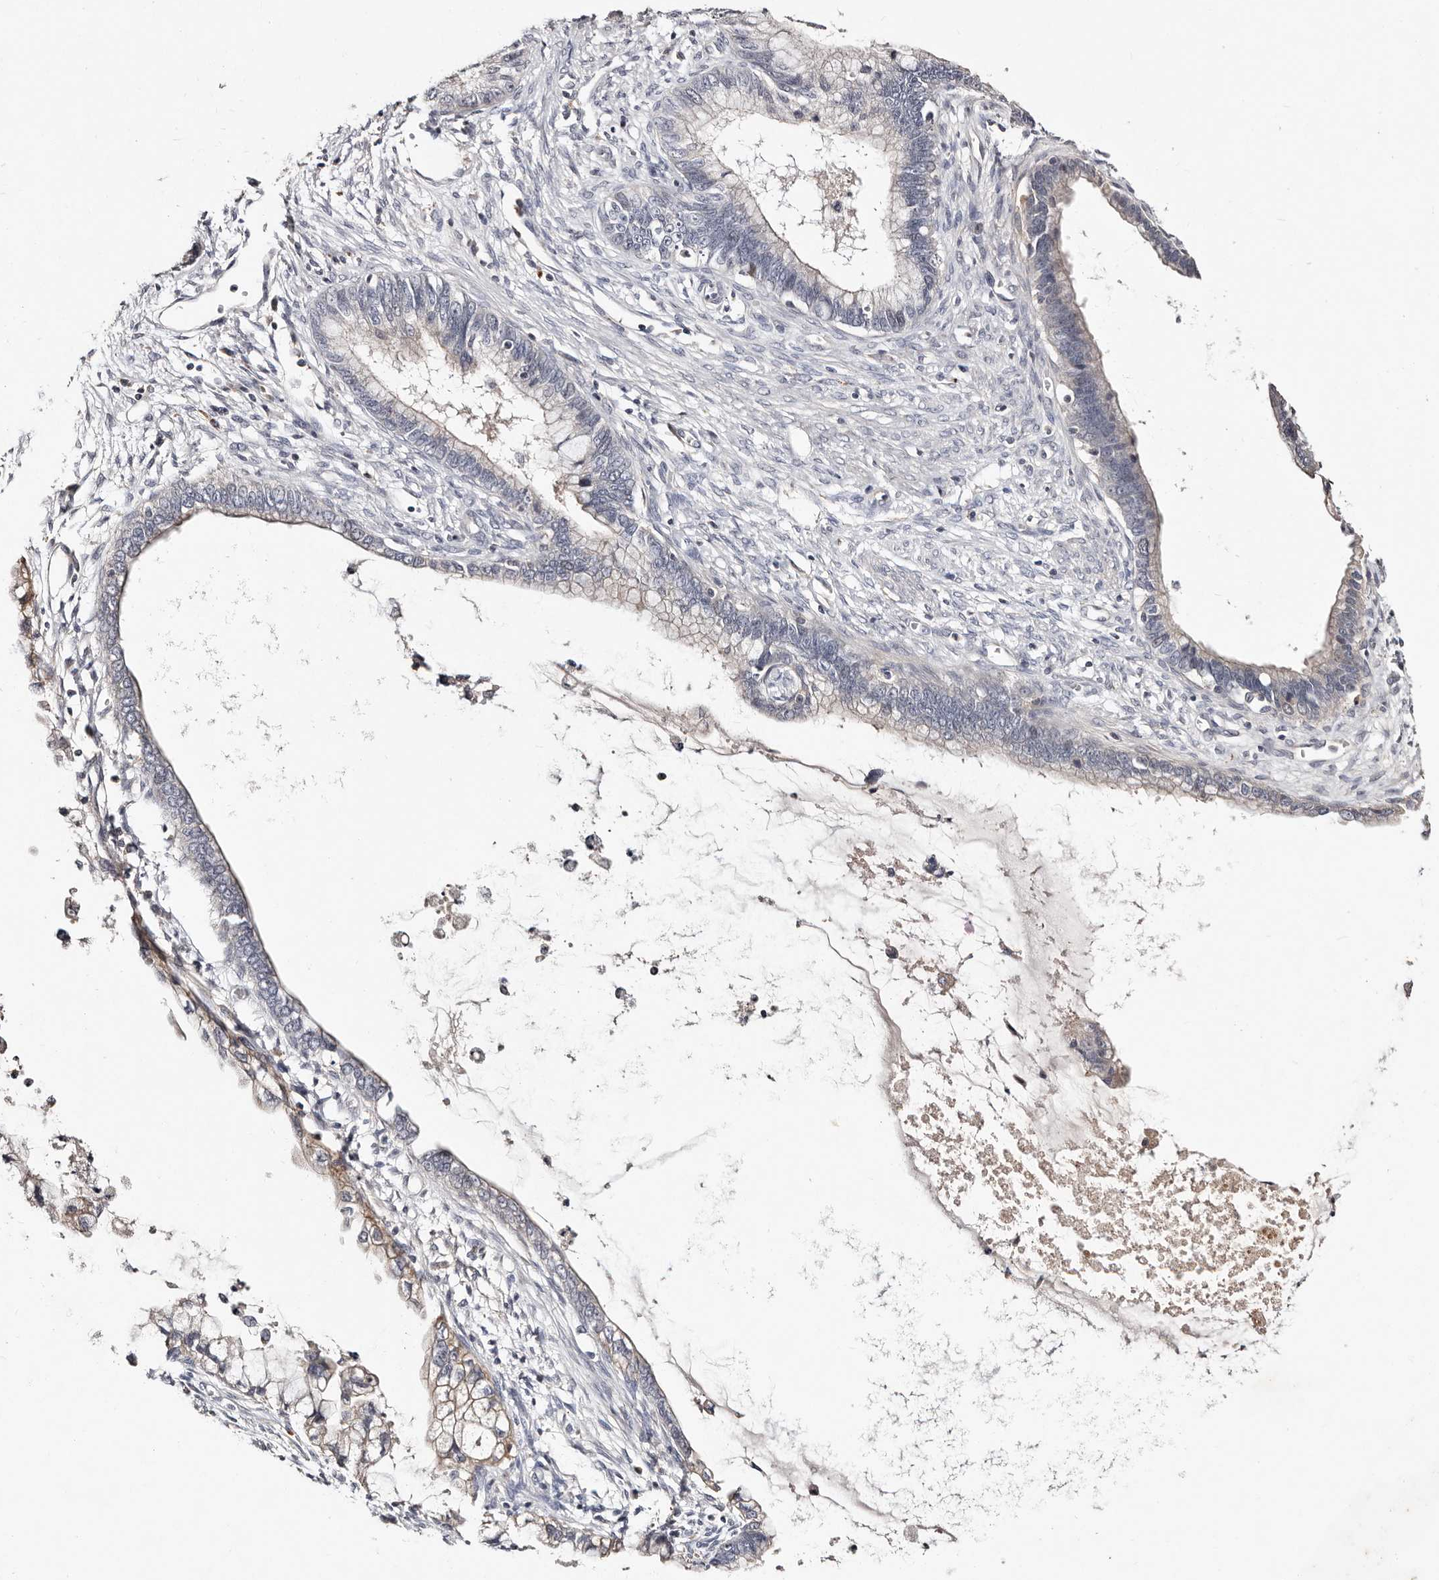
{"staining": {"intensity": "weak", "quantity": "<25%", "location": "cytoplasmic/membranous"}, "tissue": "cervical cancer", "cell_type": "Tumor cells", "image_type": "cancer", "snomed": [{"axis": "morphology", "description": "Adenocarcinoma, NOS"}, {"axis": "topography", "description": "Cervix"}], "caption": "A high-resolution image shows immunohistochemistry (IHC) staining of cervical cancer, which reveals no significant expression in tumor cells. (Stains: DAB (3,3'-diaminobenzidine) IHC with hematoxylin counter stain, Microscopy: brightfield microscopy at high magnification).", "gene": "MRPS33", "patient": {"sex": "female", "age": 44}}